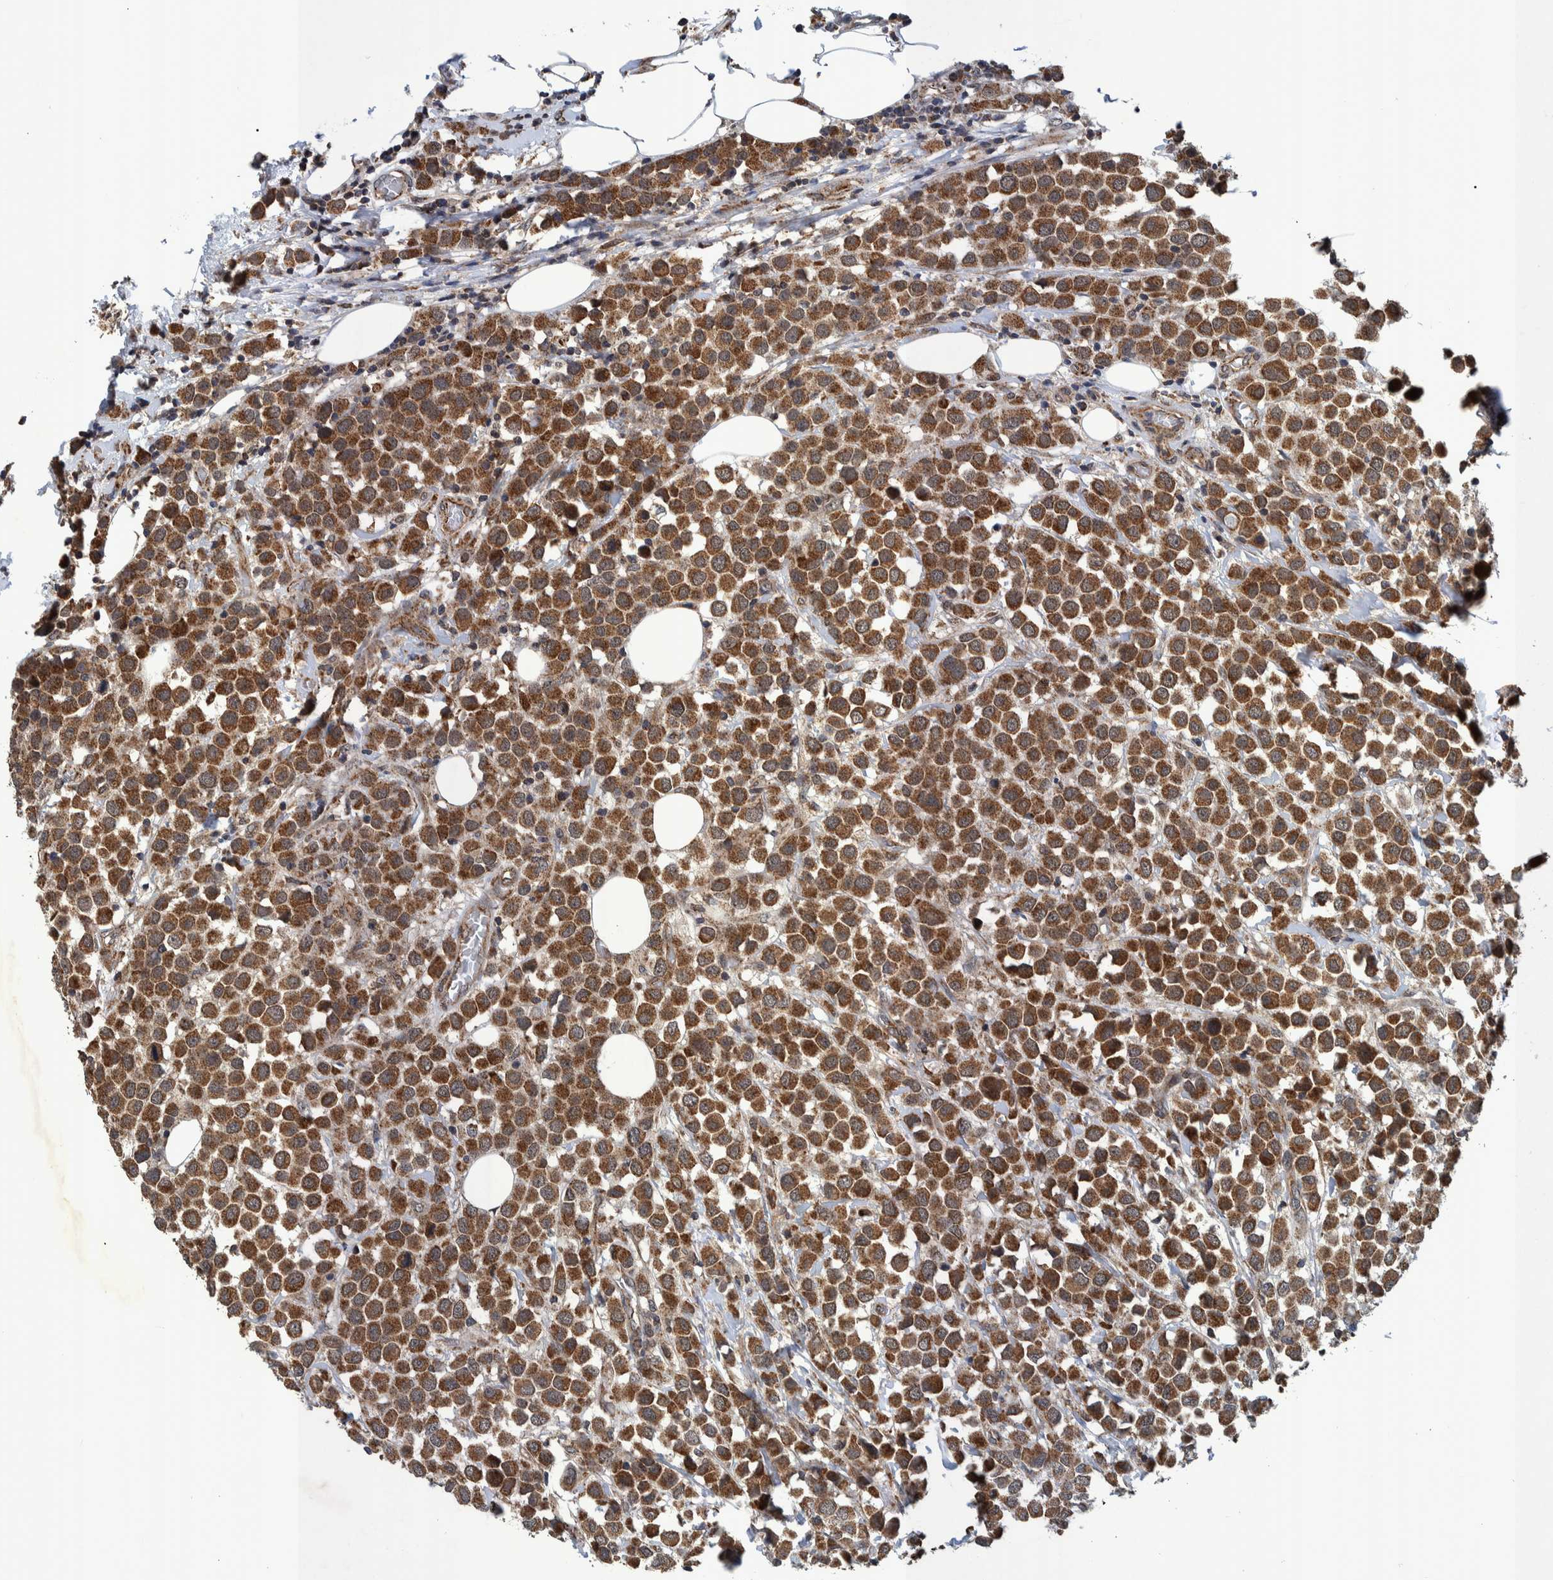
{"staining": {"intensity": "strong", "quantity": ">75%", "location": "cytoplasmic/membranous"}, "tissue": "breast cancer", "cell_type": "Tumor cells", "image_type": "cancer", "snomed": [{"axis": "morphology", "description": "Duct carcinoma"}, {"axis": "topography", "description": "Breast"}], "caption": "Strong cytoplasmic/membranous staining is present in about >75% of tumor cells in intraductal carcinoma (breast).", "gene": "MRPS7", "patient": {"sex": "female", "age": 61}}